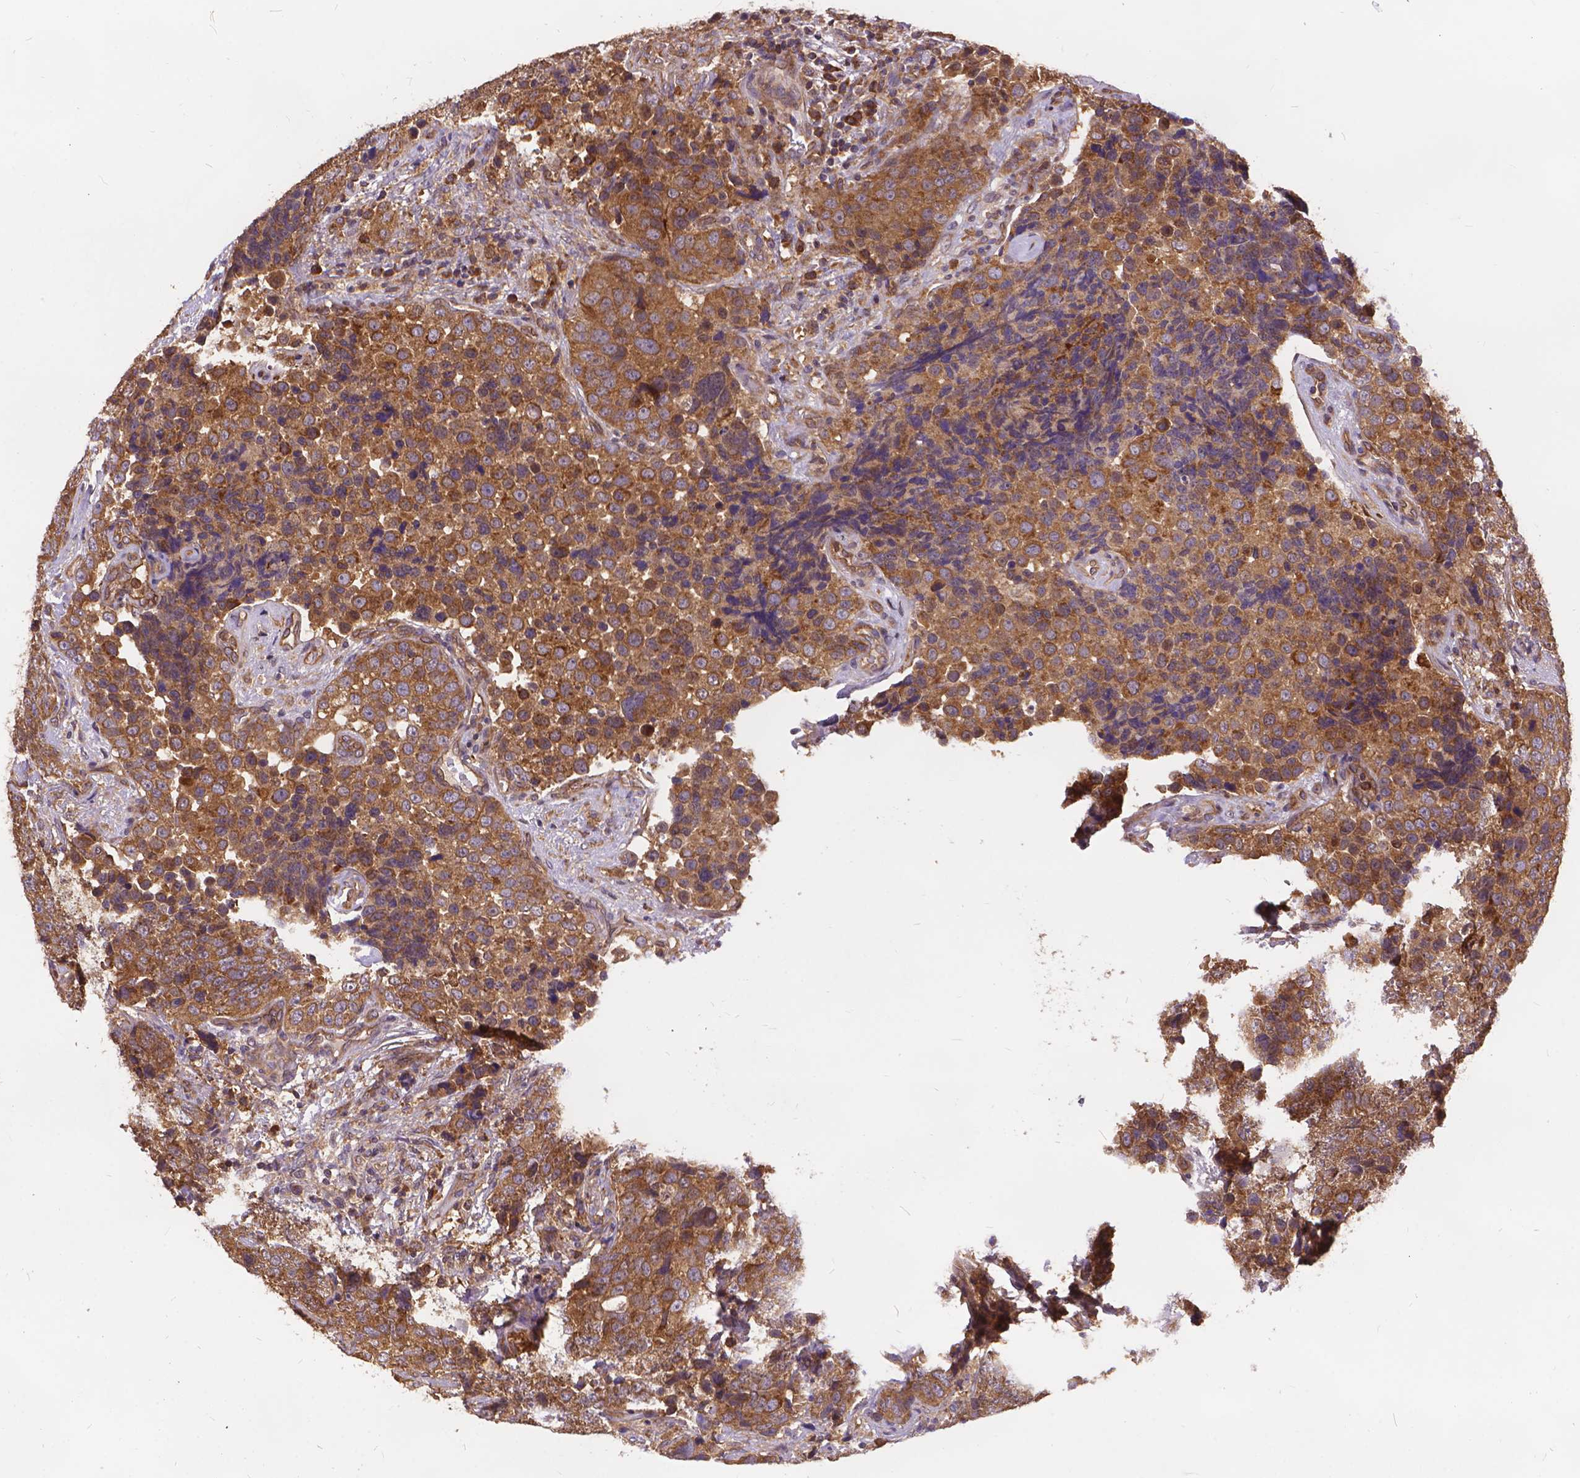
{"staining": {"intensity": "moderate", "quantity": ">75%", "location": "cytoplasmic/membranous"}, "tissue": "urothelial cancer", "cell_type": "Tumor cells", "image_type": "cancer", "snomed": [{"axis": "morphology", "description": "Urothelial carcinoma, NOS"}, {"axis": "topography", "description": "Urinary bladder"}], "caption": "A photomicrograph showing moderate cytoplasmic/membranous expression in approximately >75% of tumor cells in urothelial cancer, as visualized by brown immunohistochemical staining.", "gene": "ARAP1", "patient": {"sex": "male", "age": 52}}